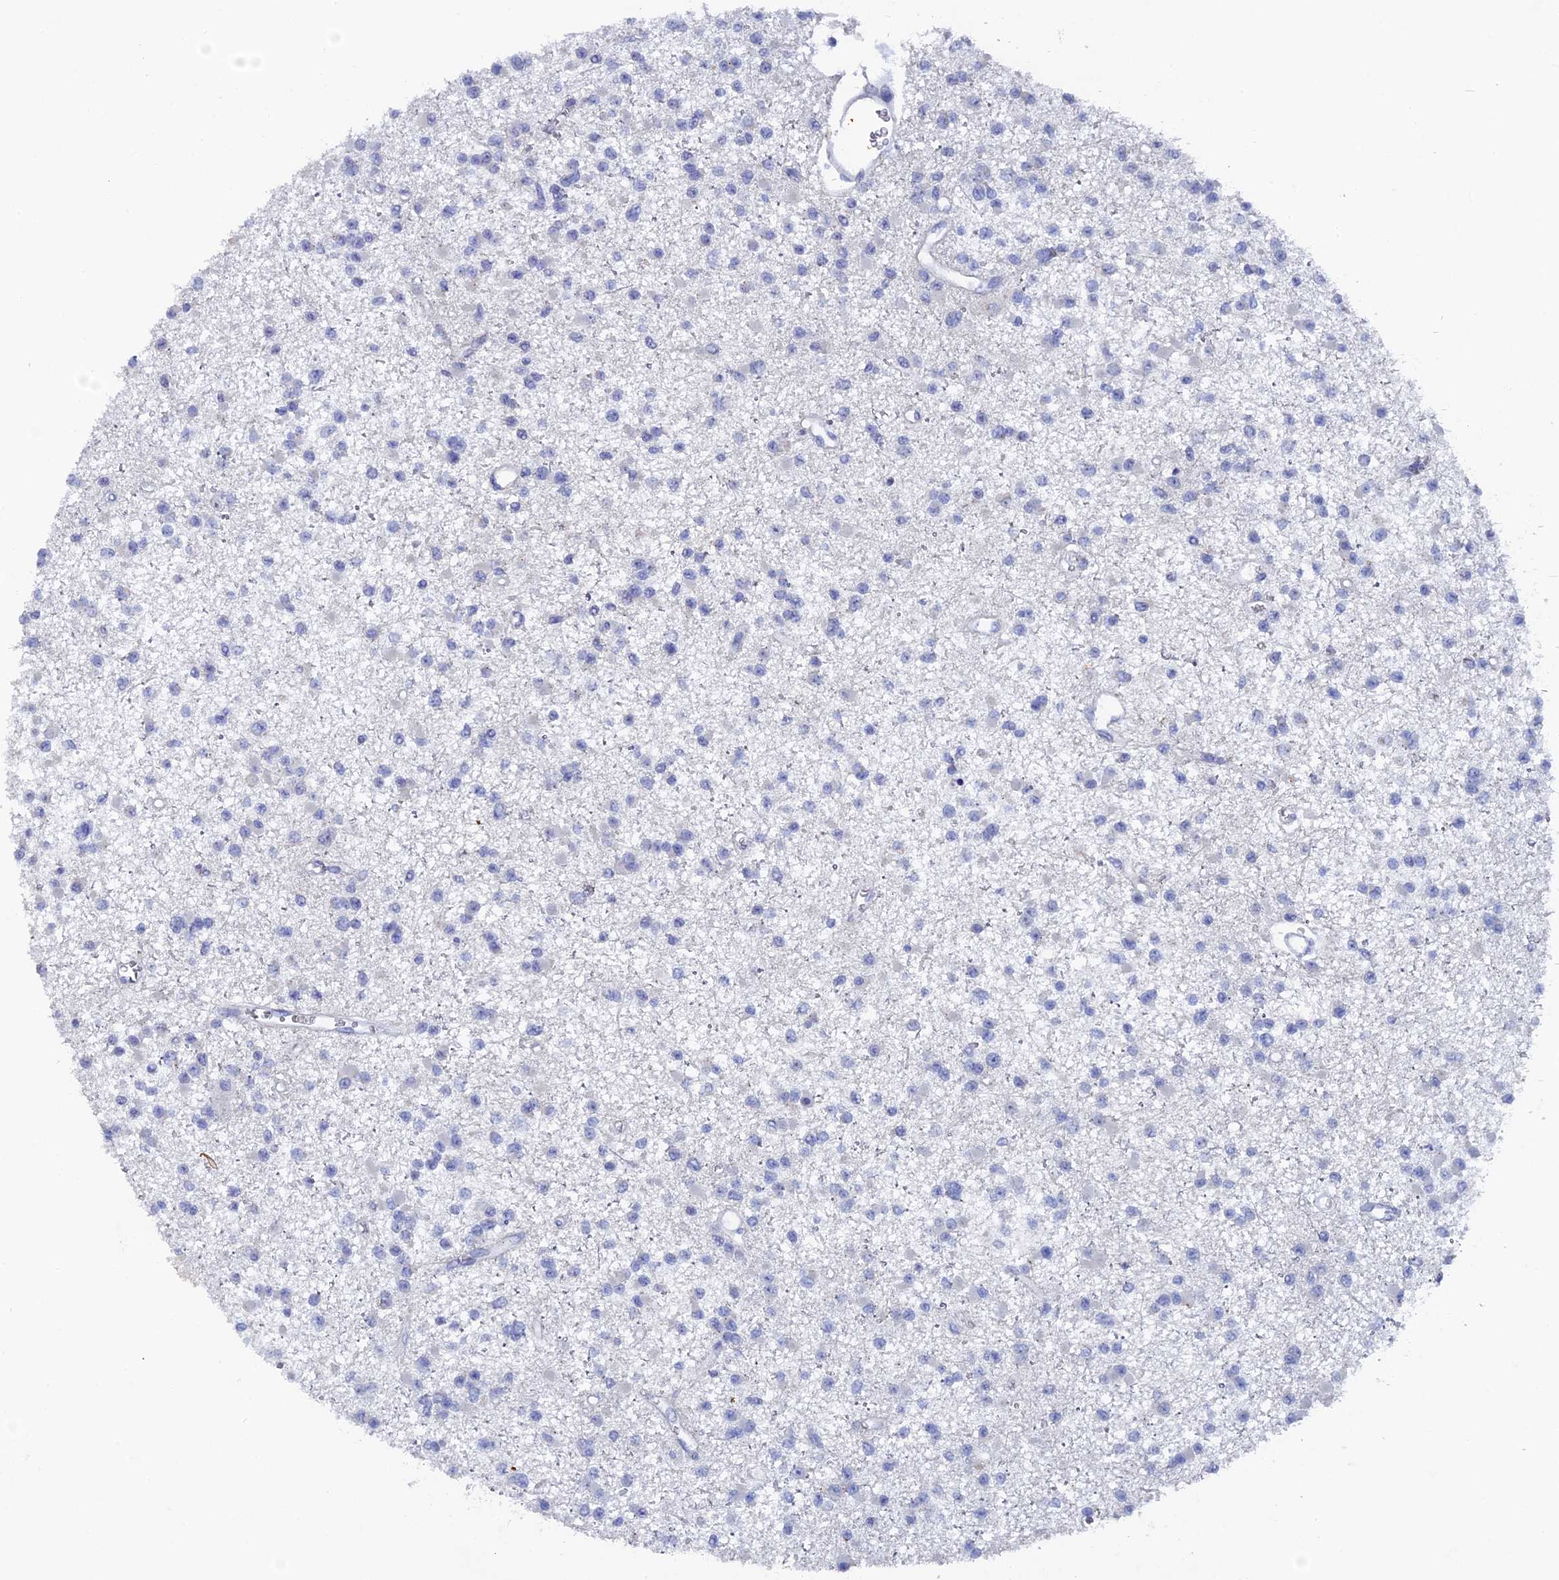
{"staining": {"intensity": "negative", "quantity": "none", "location": "none"}, "tissue": "glioma", "cell_type": "Tumor cells", "image_type": "cancer", "snomed": [{"axis": "morphology", "description": "Glioma, malignant, Low grade"}, {"axis": "topography", "description": "Brain"}], "caption": "This is a histopathology image of immunohistochemistry staining of malignant glioma (low-grade), which shows no expression in tumor cells. (Stains: DAB (3,3'-diaminobenzidine) IHC with hematoxylin counter stain, Microscopy: brightfield microscopy at high magnification).", "gene": "SRFBP1", "patient": {"sex": "female", "age": 22}}